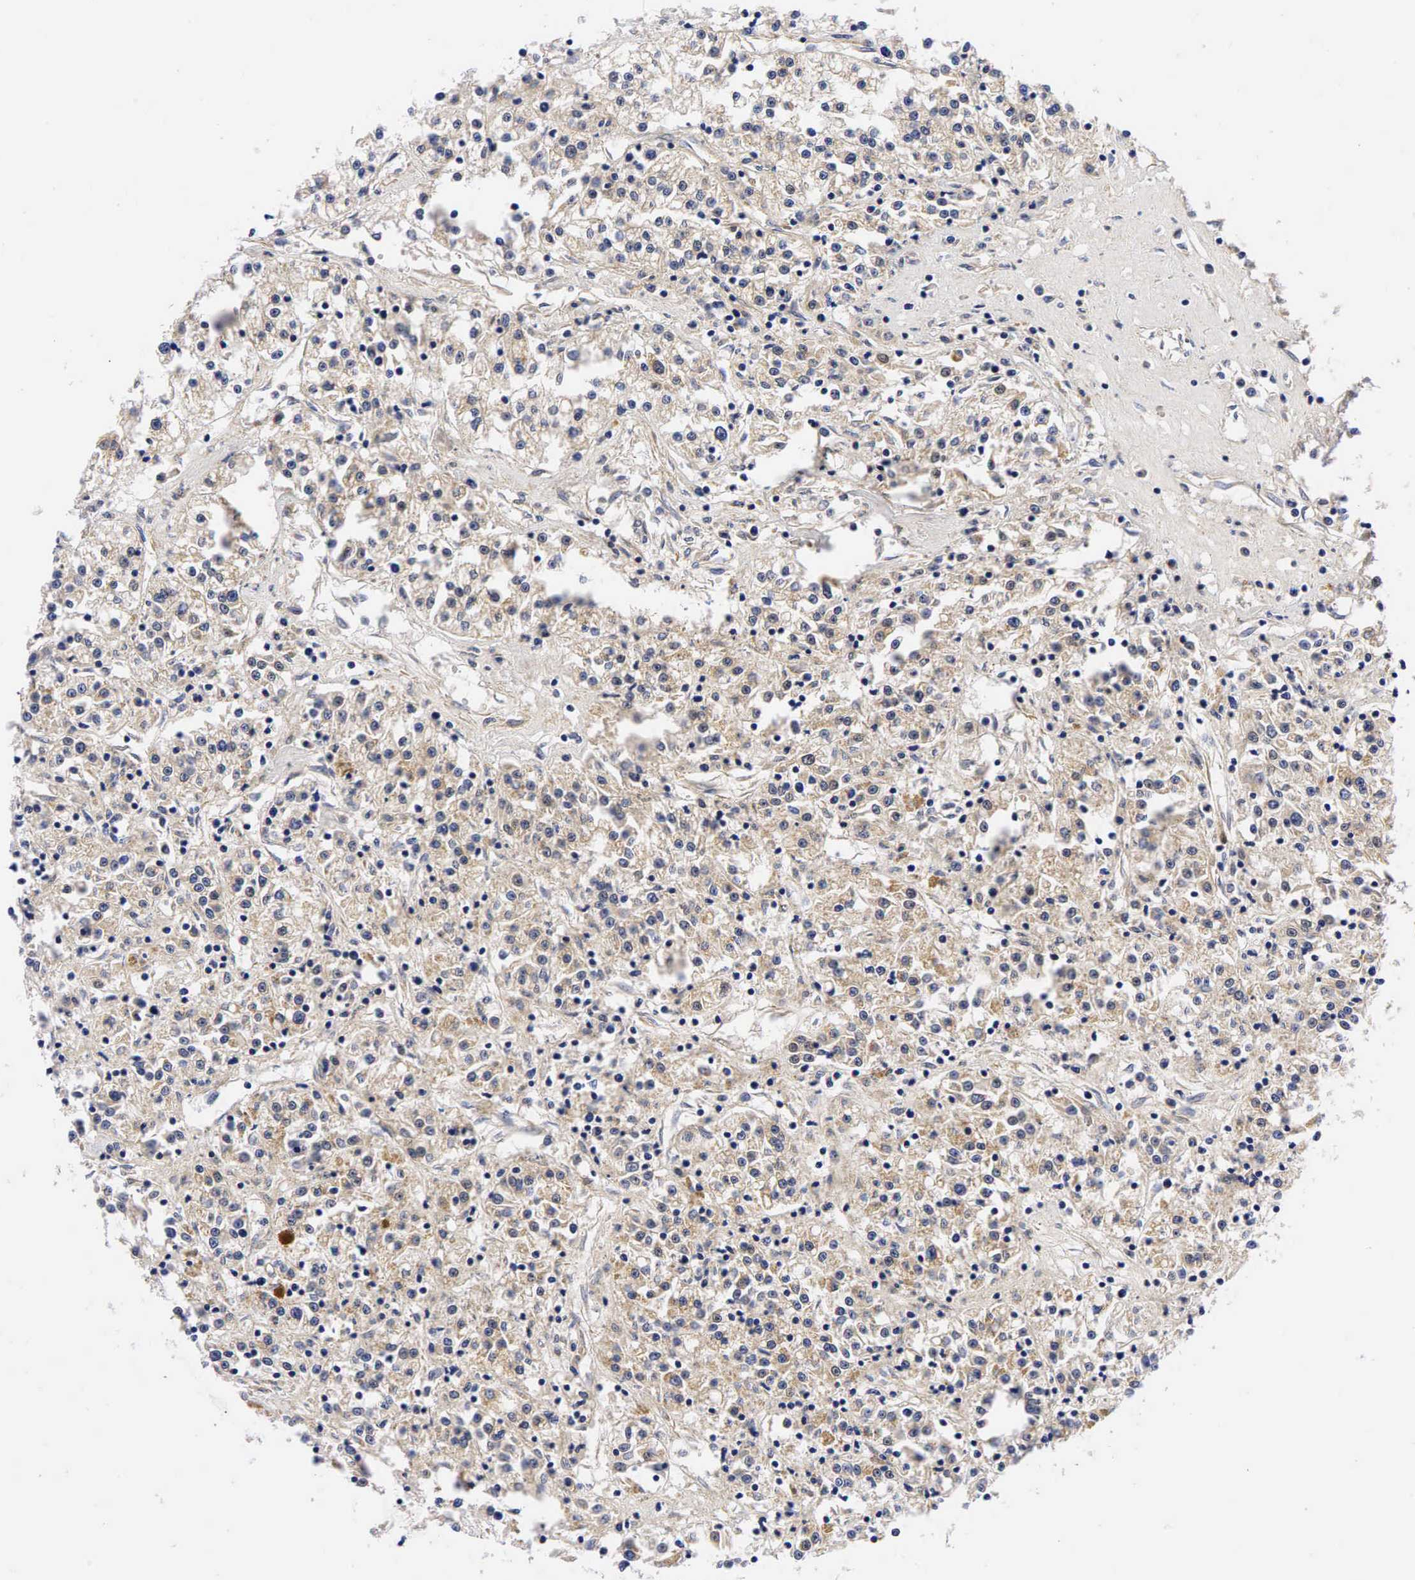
{"staining": {"intensity": "weak", "quantity": "25%-75%", "location": "cytoplasmic/membranous"}, "tissue": "renal cancer", "cell_type": "Tumor cells", "image_type": "cancer", "snomed": [{"axis": "morphology", "description": "Adenocarcinoma, NOS"}, {"axis": "topography", "description": "Kidney"}], "caption": "Immunohistochemical staining of human renal cancer demonstrates low levels of weak cytoplasmic/membranous staining in about 25%-75% of tumor cells.", "gene": "CCND1", "patient": {"sex": "female", "age": 76}}